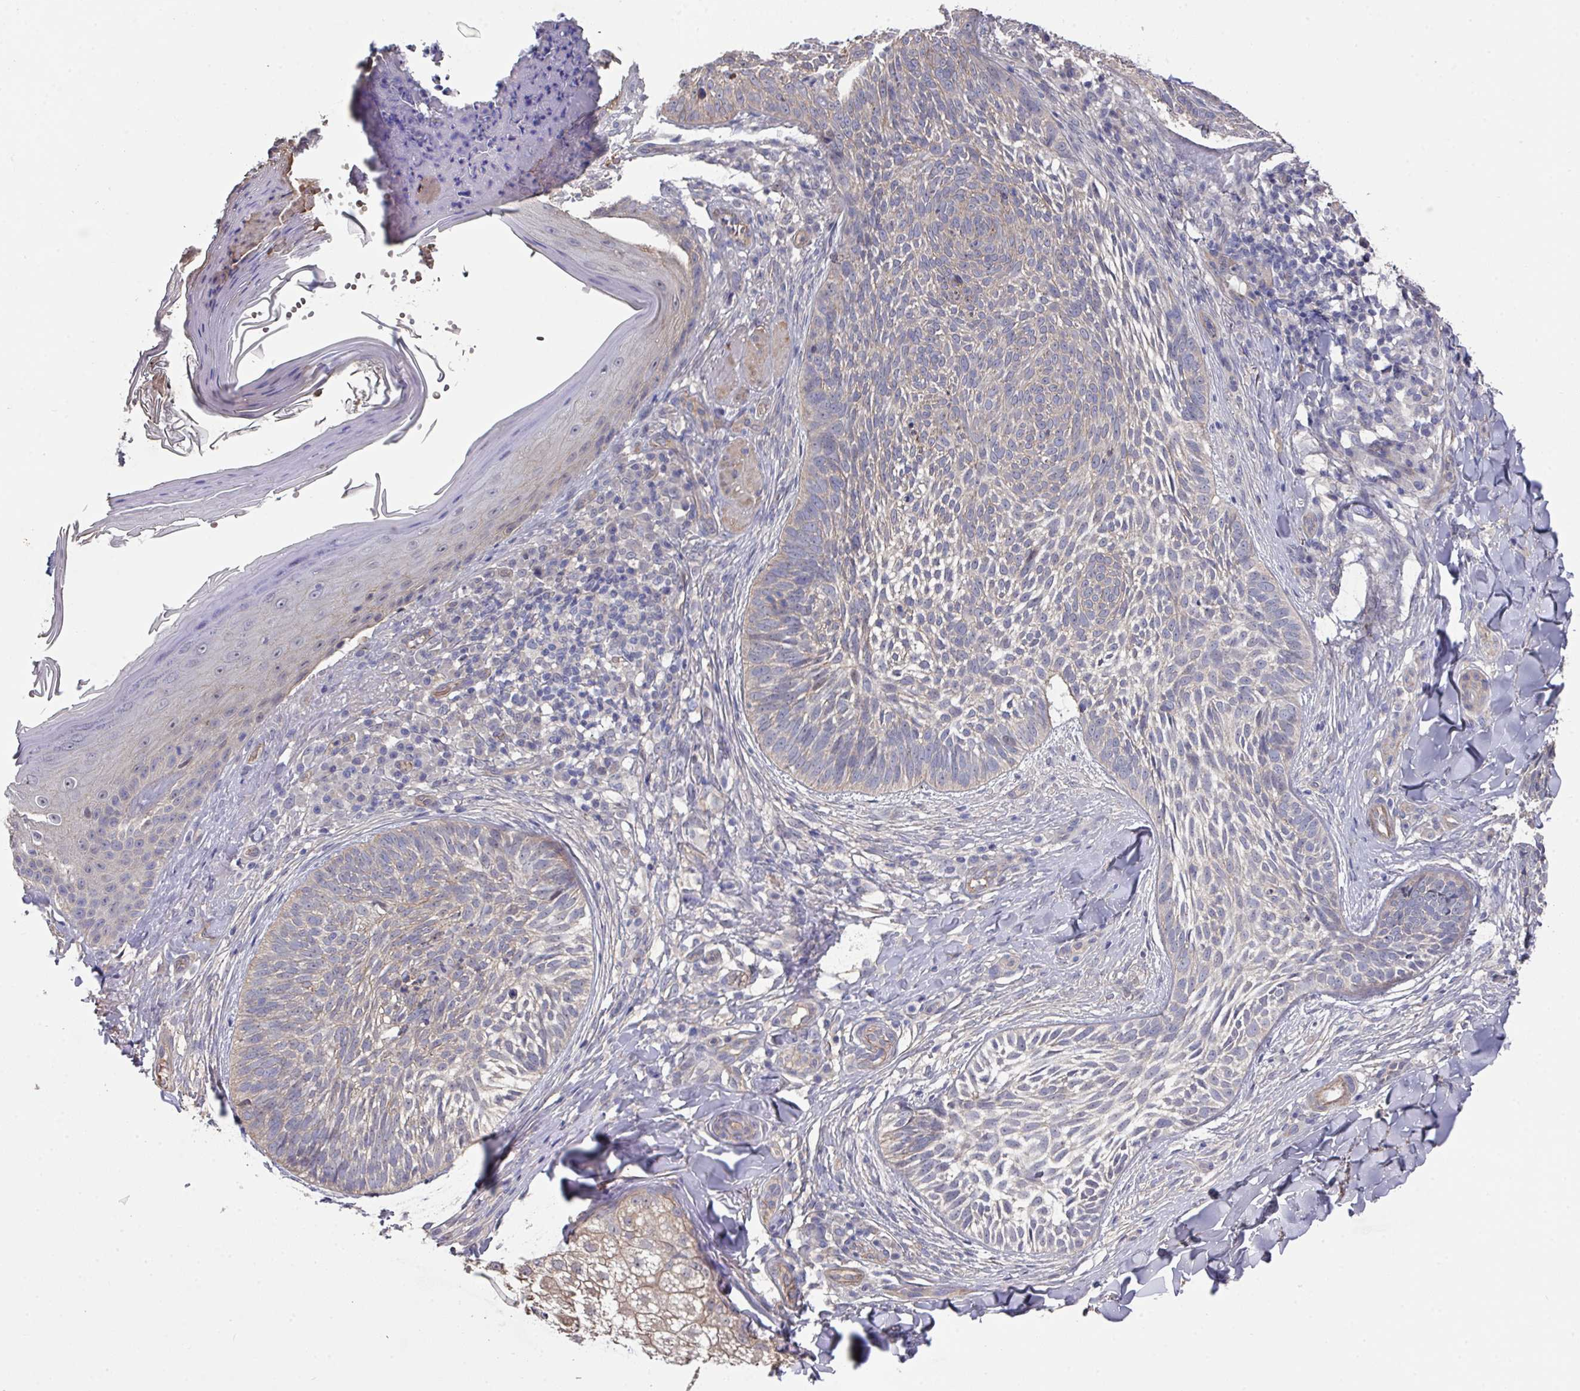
{"staining": {"intensity": "negative", "quantity": "none", "location": "none"}, "tissue": "skin cancer", "cell_type": "Tumor cells", "image_type": "cancer", "snomed": [{"axis": "morphology", "description": "Basal cell carcinoma"}, {"axis": "topography", "description": "Skin"}], "caption": "Skin cancer (basal cell carcinoma) stained for a protein using IHC shows no staining tumor cells.", "gene": "PRR5", "patient": {"sex": "female", "age": 61}}